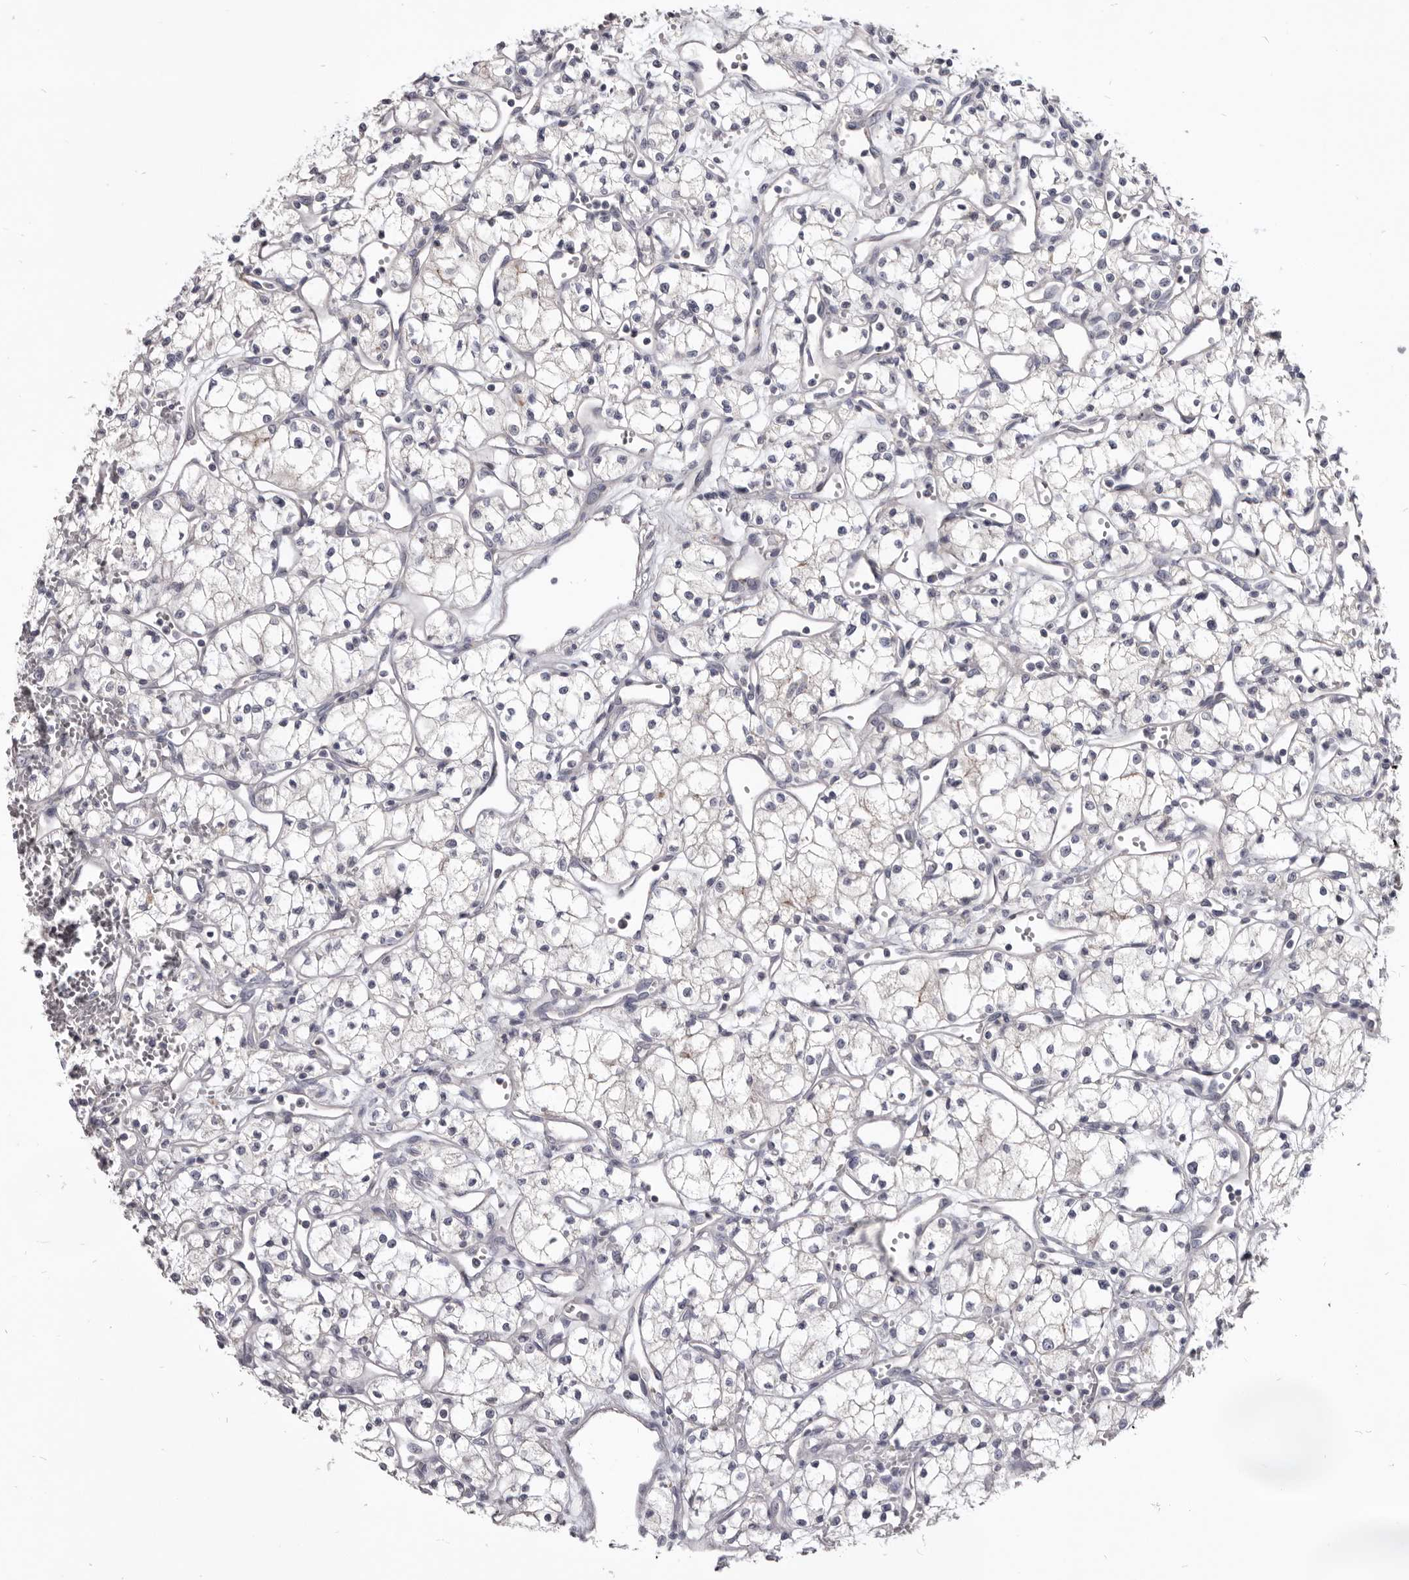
{"staining": {"intensity": "negative", "quantity": "none", "location": "none"}, "tissue": "renal cancer", "cell_type": "Tumor cells", "image_type": "cancer", "snomed": [{"axis": "morphology", "description": "Adenocarcinoma, NOS"}, {"axis": "topography", "description": "Kidney"}], "caption": "This histopathology image is of adenocarcinoma (renal) stained with immunohistochemistry to label a protein in brown with the nuclei are counter-stained blue. There is no expression in tumor cells.", "gene": "CGN", "patient": {"sex": "male", "age": 59}}